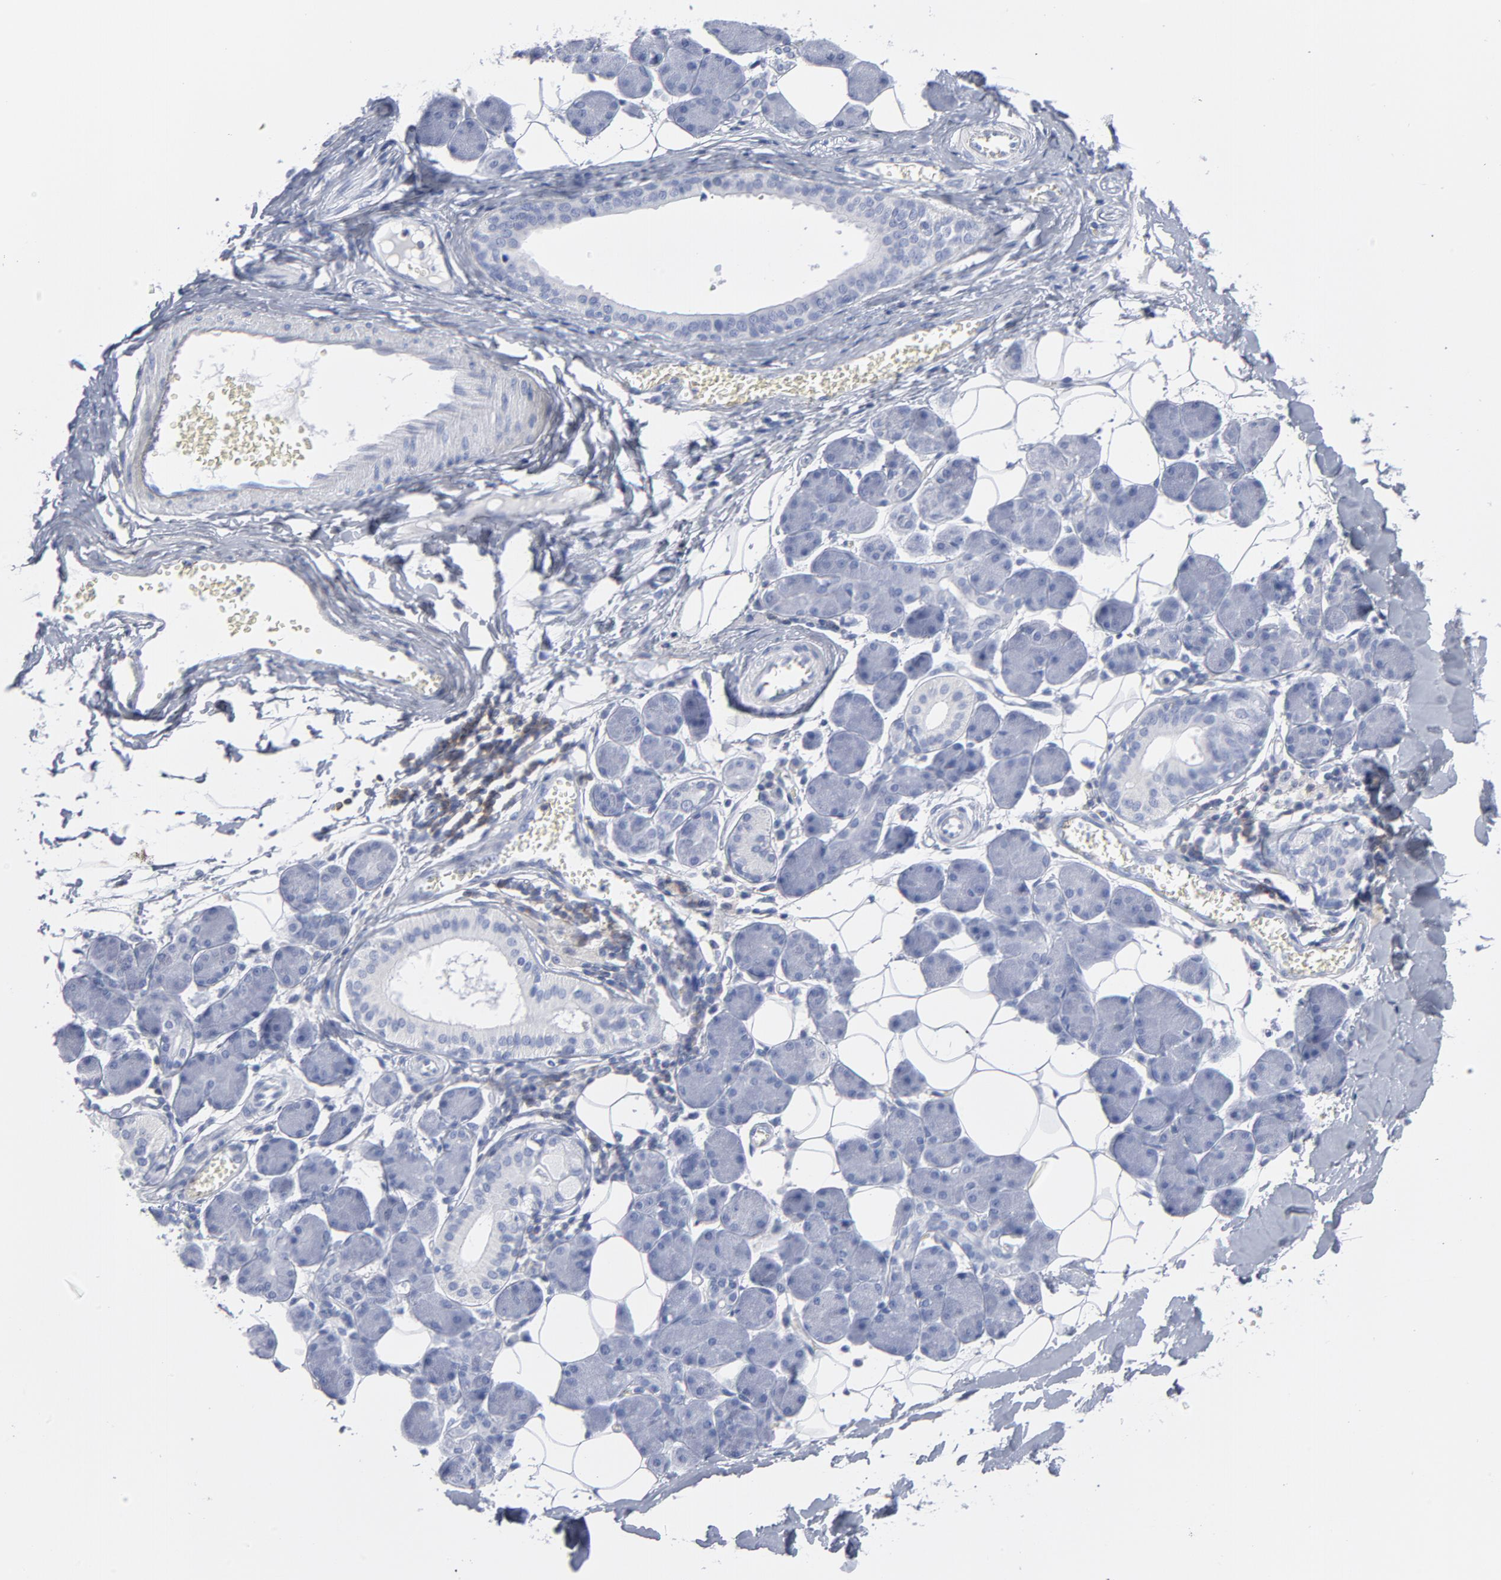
{"staining": {"intensity": "negative", "quantity": "none", "location": "none"}, "tissue": "salivary gland", "cell_type": "Glandular cells", "image_type": "normal", "snomed": [{"axis": "morphology", "description": "Normal tissue, NOS"}, {"axis": "morphology", "description": "Adenoma, NOS"}, {"axis": "topography", "description": "Salivary gland"}], "caption": "A high-resolution image shows immunohistochemistry (IHC) staining of benign salivary gland, which demonstrates no significant positivity in glandular cells. (DAB (3,3'-diaminobenzidine) IHC visualized using brightfield microscopy, high magnification).", "gene": "P2RY8", "patient": {"sex": "female", "age": 32}}